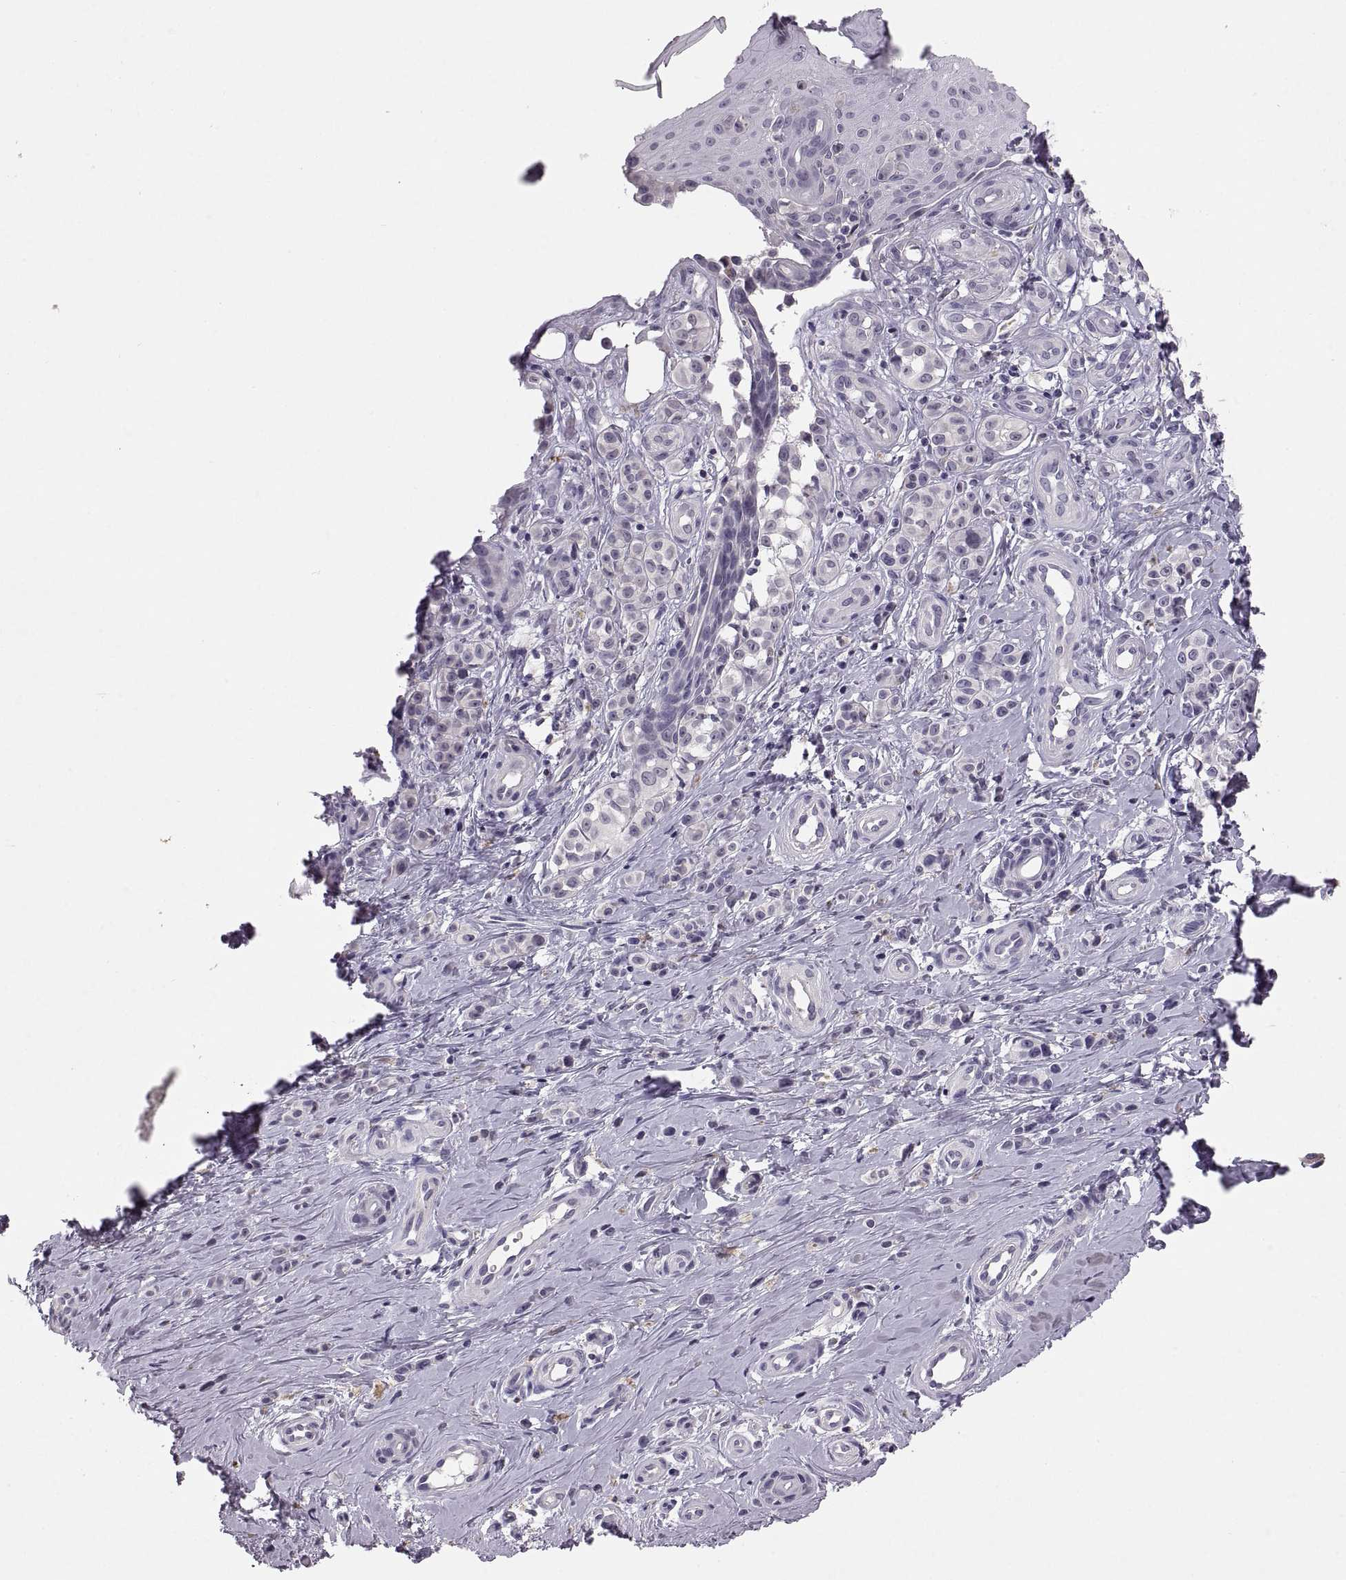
{"staining": {"intensity": "negative", "quantity": "none", "location": "none"}, "tissue": "melanoma", "cell_type": "Tumor cells", "image_type": "cancer", "snomed": [{"axis": "morphology", "description": "Malignant melanoma, NOS"}, {"axis": "topography", "description": "Skin"}], "caption": "Tumor cells are negative for protein expression in human malignant melanoma.", "gene": "MAGEB18", "patient": {"sex": "female", "age": 76}}